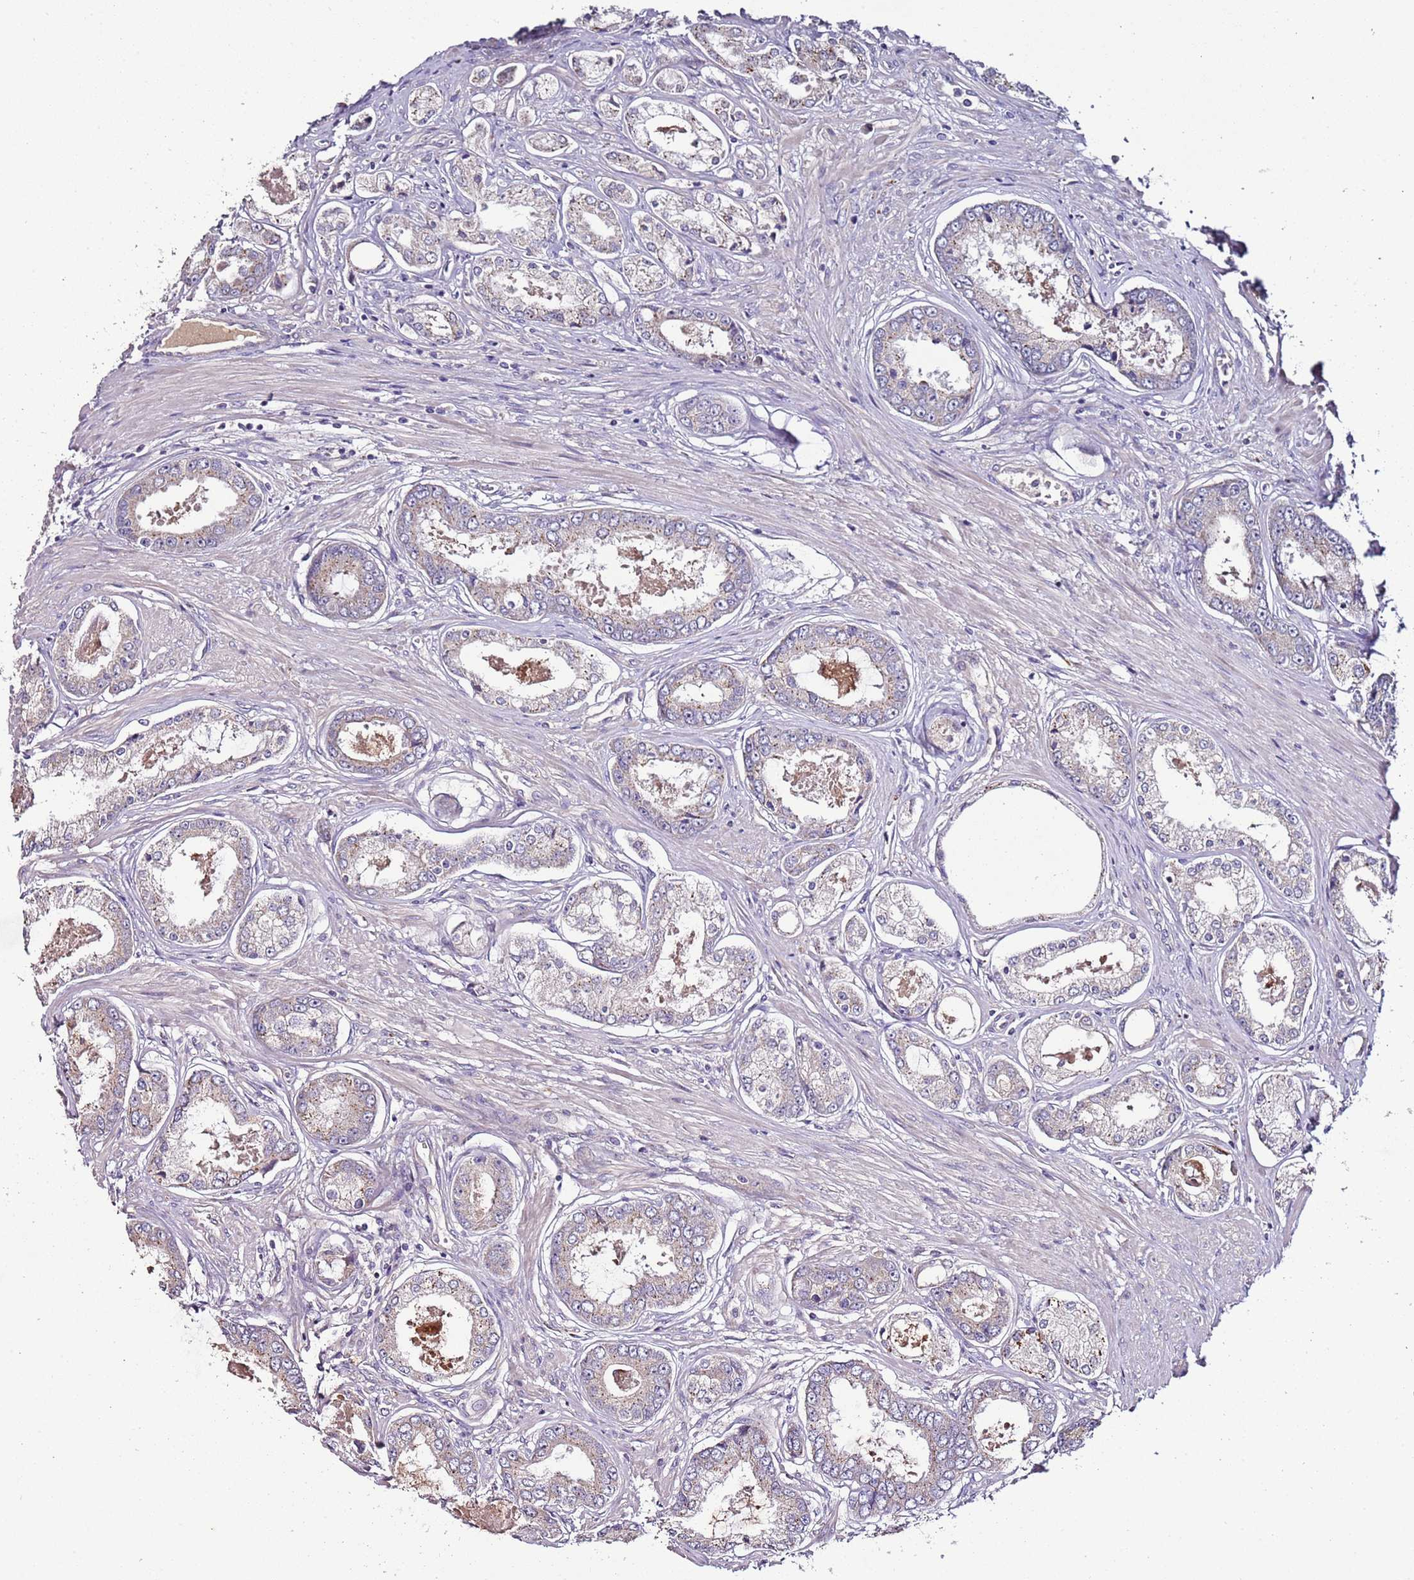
{"staining": {"intensity": "weak", "quantity": "<25%", "location": "cytoplasmic/membranous"}, "tissue": "prostate cancer", "cell_type": "Tumor cells", "image_type": "cancer", "snomed": [{"axis": "morphology", "description": "Adenocarcinoma, Low grade"}, {"axis": "topography", "description": "Prostate"}], "caption": "DAB (3,3'-diaminobenzidine) immunohistochemical staining of human adenocarcinoma (low-grade) (prostate) displays no significant expression in tumor cells. The staining was performed using DAB (3,3'-diaminobenzidine) to visualize the protein expression in brown, while the nuclei were stained in blue with hematoxylin (Magnification: 20x).", "gene": "FAM20A", "patient": {"sex": "male", "age": 68}}